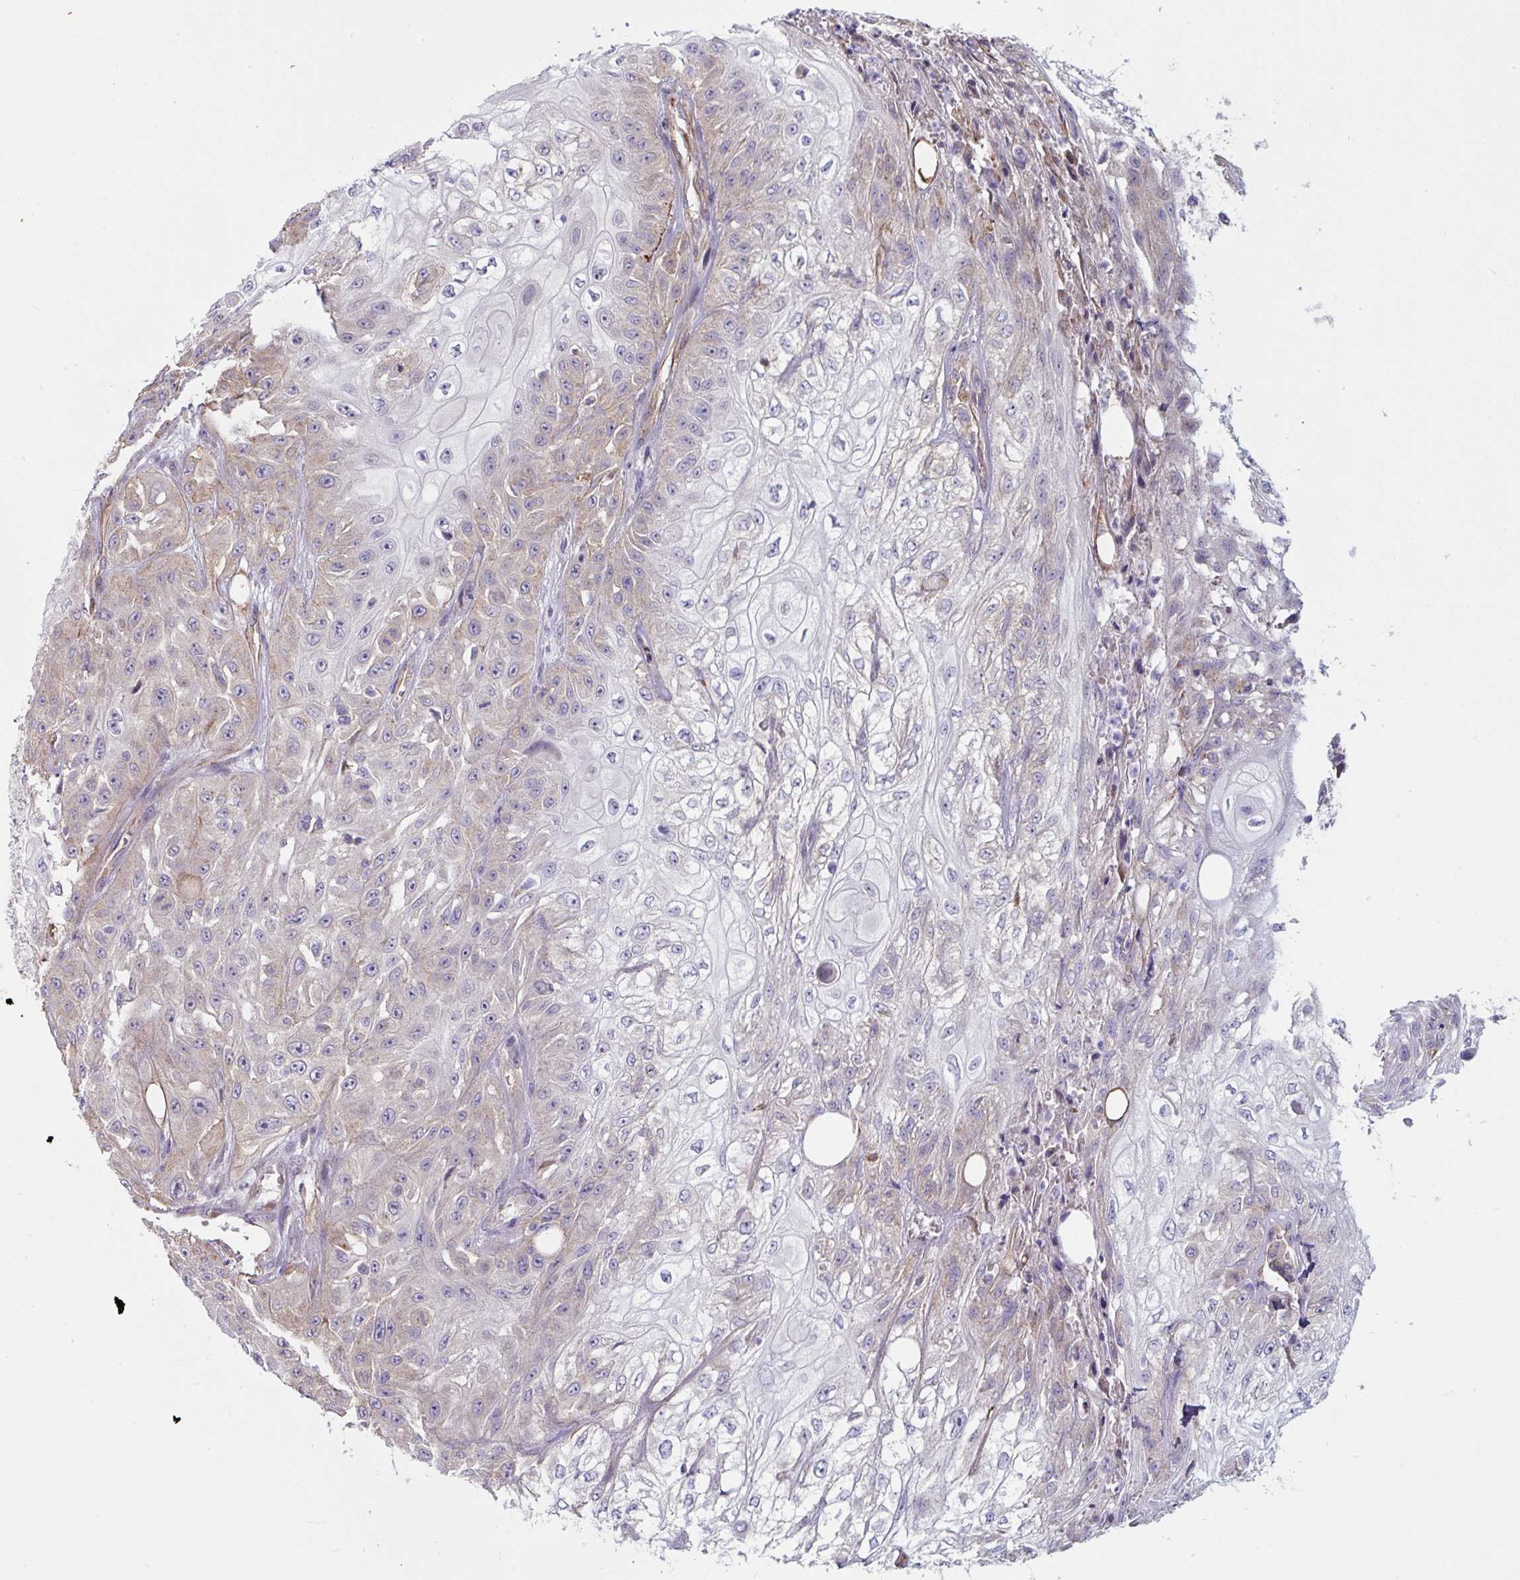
{"staining": {"intensity": "negative", "quantity": "none", "location": "none"}, "tissue": "skin cancer", "cell_type": "Tumor cells", "image_type": "cancer", "snomed": [{"axis": "morphology", "description": "Squamous cell carcinoma, NOS"}, {"axis": "morphology", "description": "Squamous cell carcinoma, metastatic, NOS"}, {"axis": "topography", "description": "Skin"}, {"axis": "topography", "description": "Lymph node"}], "caption": "Squamous cell carcinoma (skin) stained for a protein using immunohistochemistry reveals no positivity tumor cells.", "gene": "ANKUB1", "patient": {"sex": "male", "age": 75}}